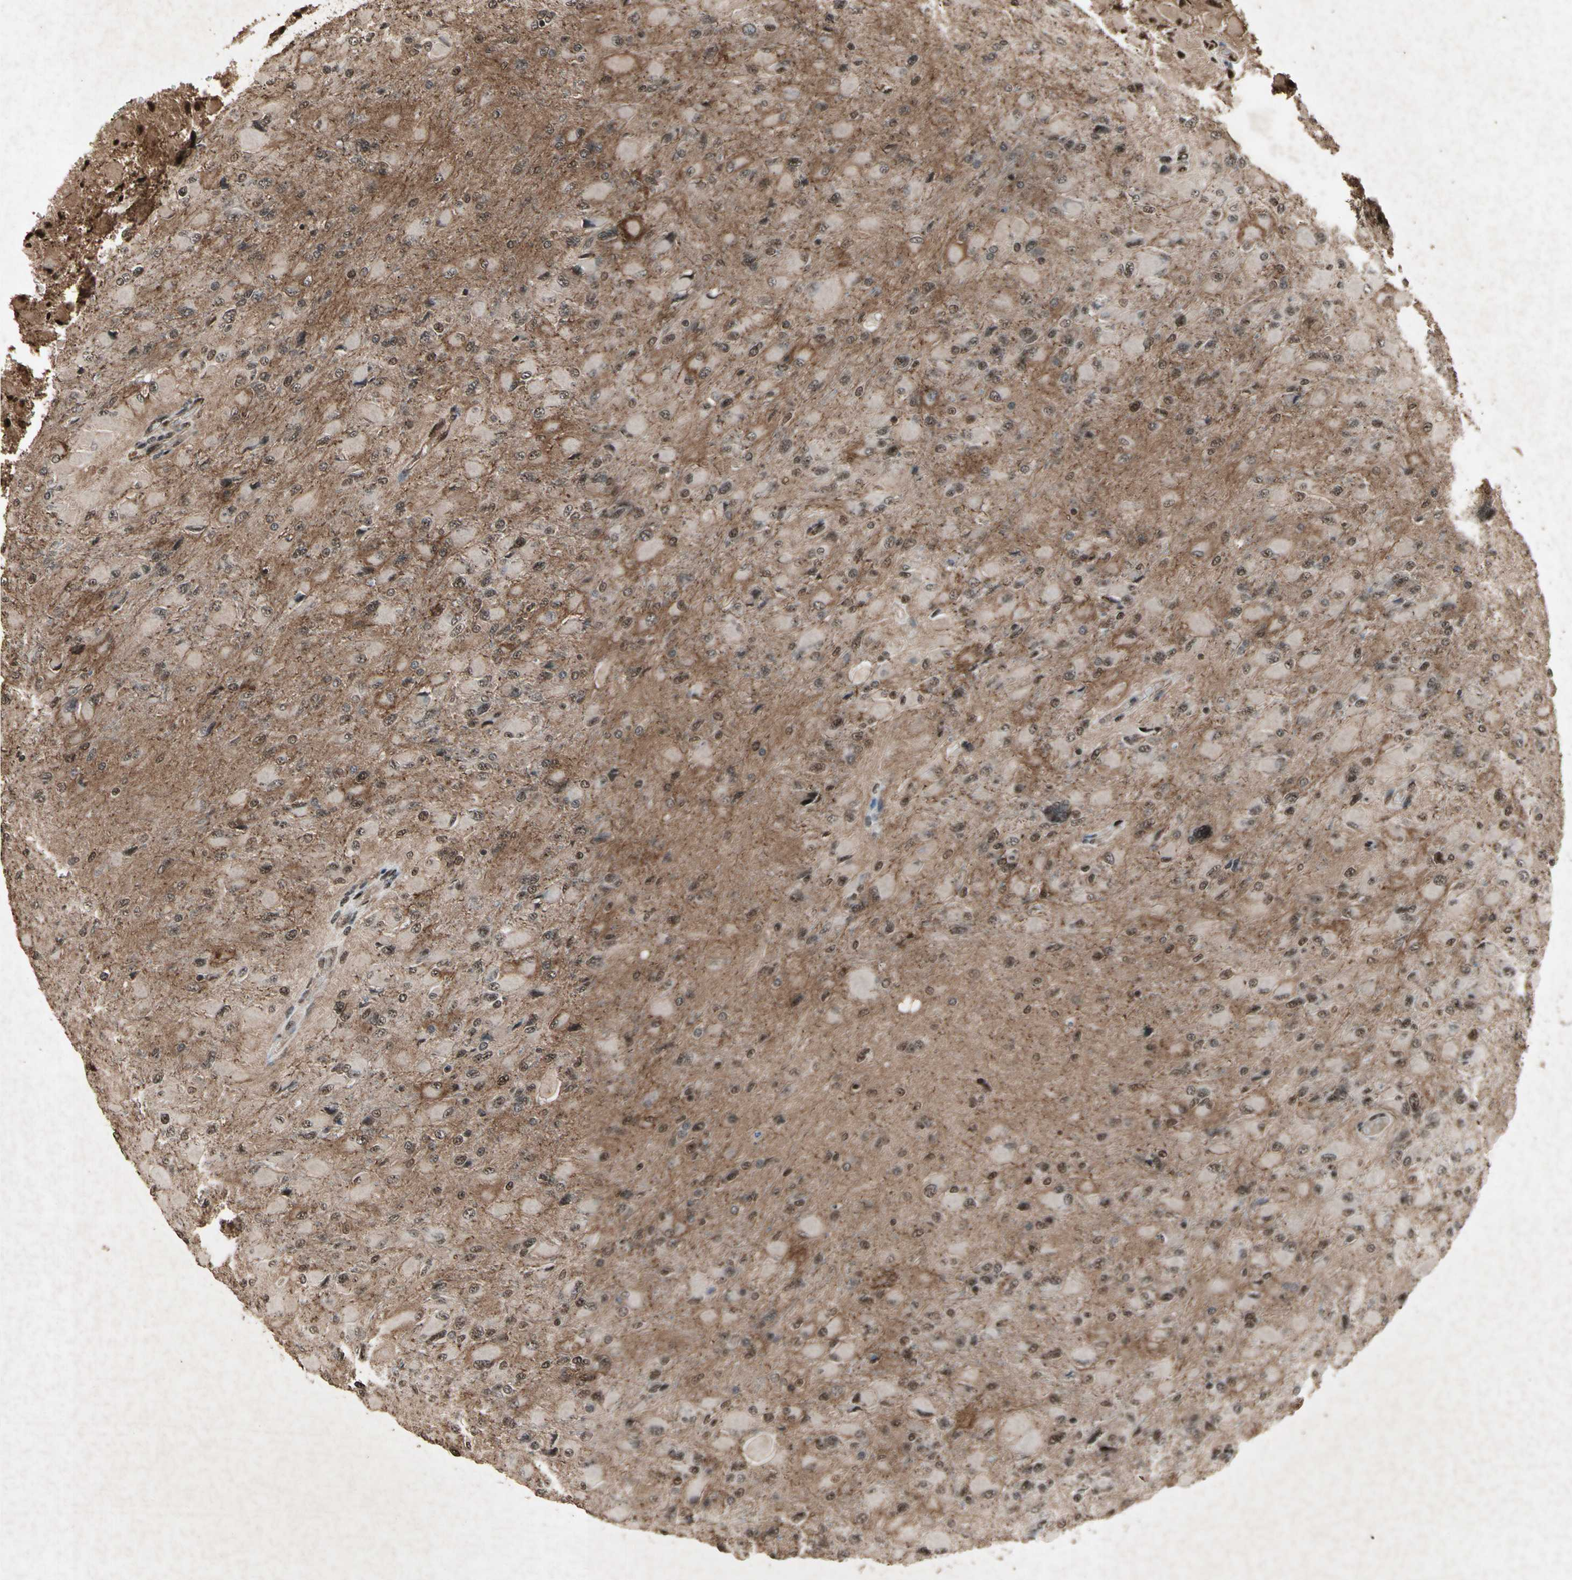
{"staining": {"intensity": "strong", "quantity": "25%-75%", "location": "nuclear"}, "tissue": "glioma", "cell_type": "Tumor cells", "image_type": "cancer", "snomed": [{"axis": "morphology", "description": "Glioma, malignant, High grade"}, {"axis": "topography", "description": "Cerebral cortex"}], "caption": "Immunohistochemistry (IHC) (DAB (3,3'-diaminobenzidine)) staining of human malignant glioma (high-grade) reveals strong nuclear protein staining in approximately 25%-75% of tumor cells. Immunohistochemistry (IHC) stains the protein in brown and the nuclei are stained blue.", "gene": "TBX2", "patient": {"sex": "female", "age": 36}}